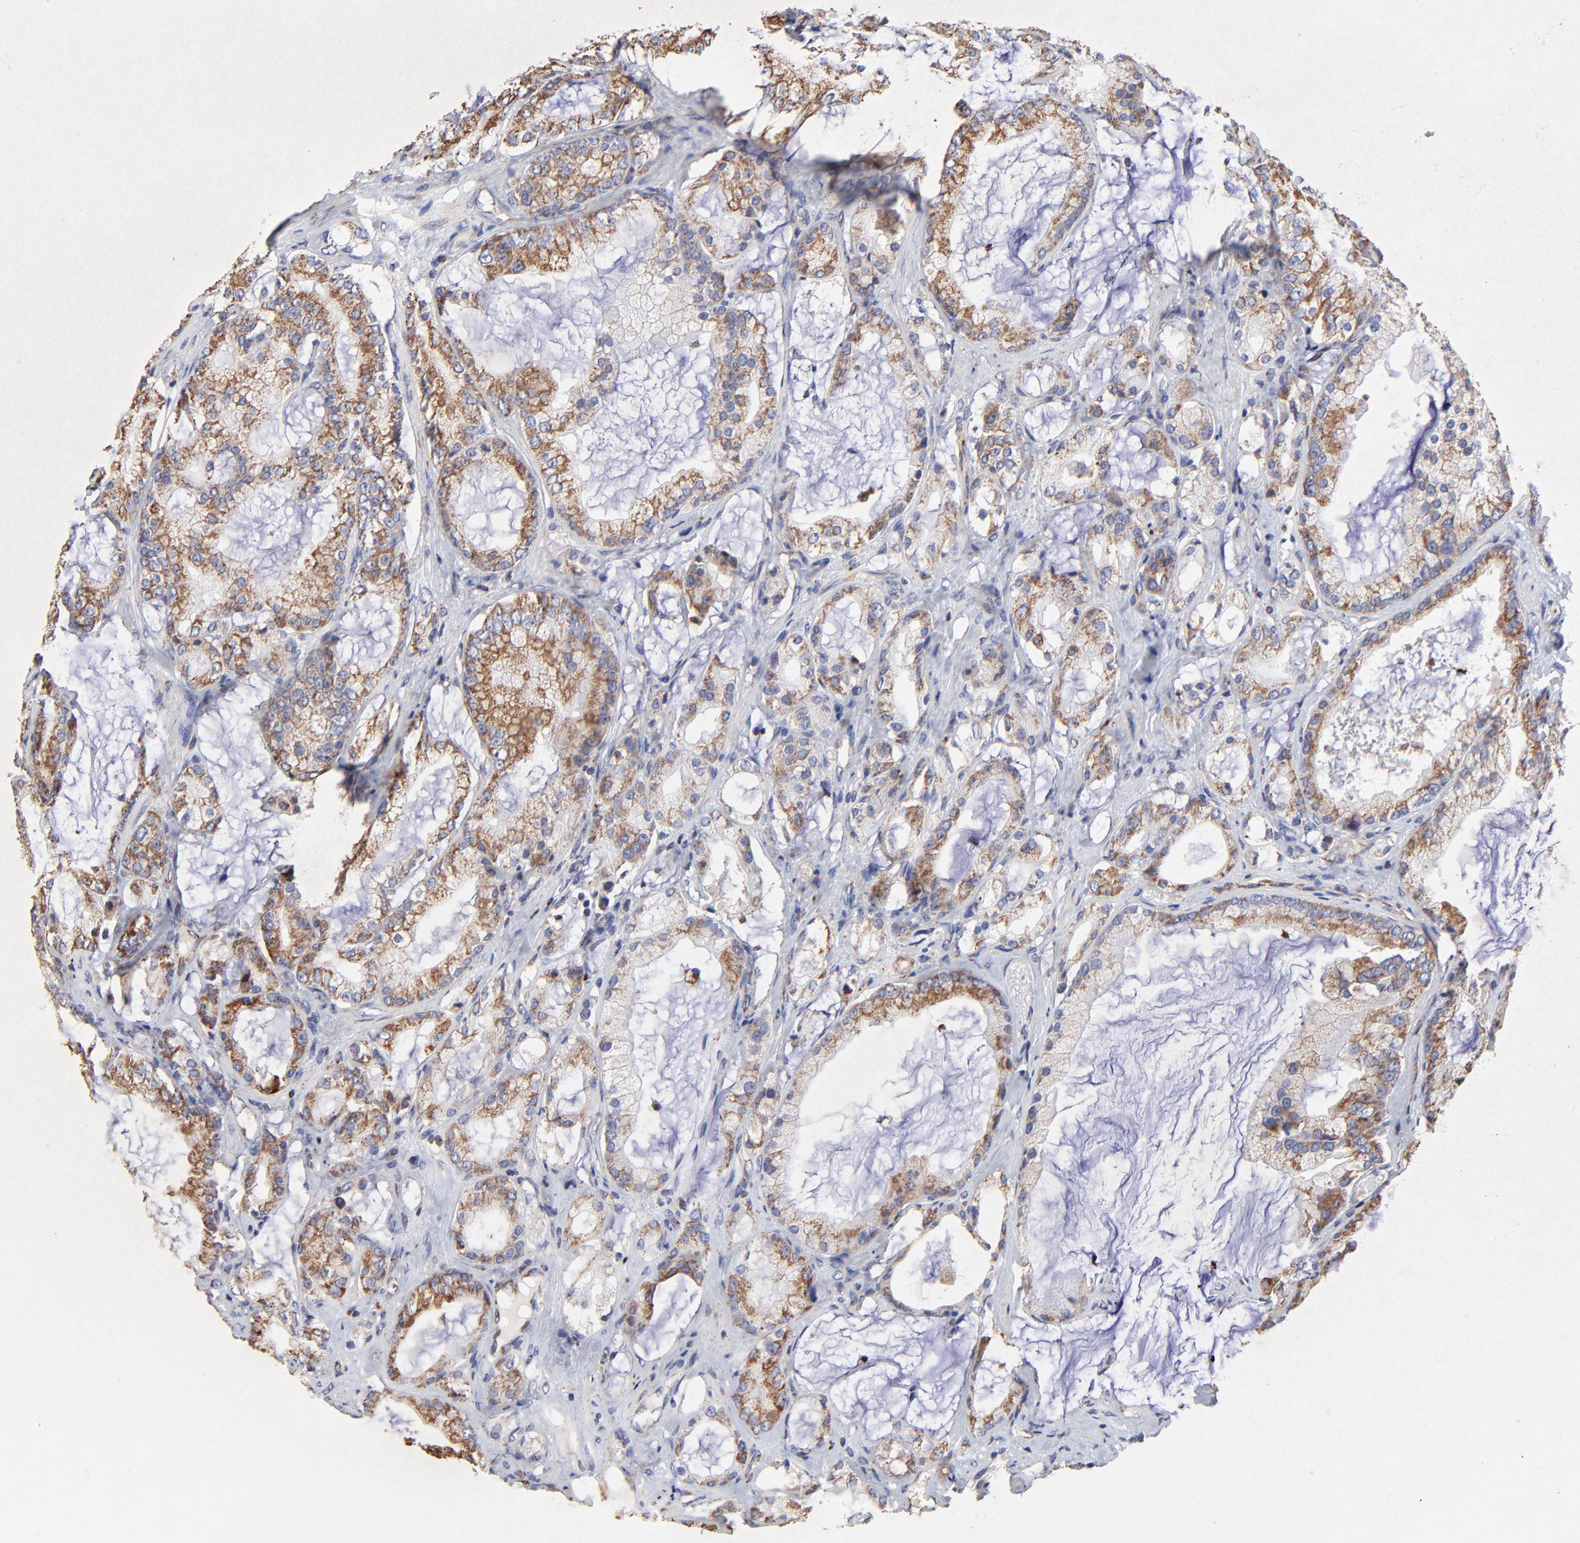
{"staining": {"intensity": "moderate", "quantity": ">75%", "location": "cytoplasmic/membranous"}, "tissue": "prostate cancer", "cell_type": "Tumor cells", "image_type": "cancer", "snomed": [{"axis": "morphology", "description": "Adenocarcinoma, Medium grade"}, {"axis": "topography", "description": "Prostate"}], "caption": "About >75% of tumor cells in human prostate adenocarcinoma (medium-grade) show moderate cytoplasmic/membranous protein expression as visualized by brown immunohistochemical staining.", "gene": "SSBP1", "patient": {"sex": "male", "age": 70}}